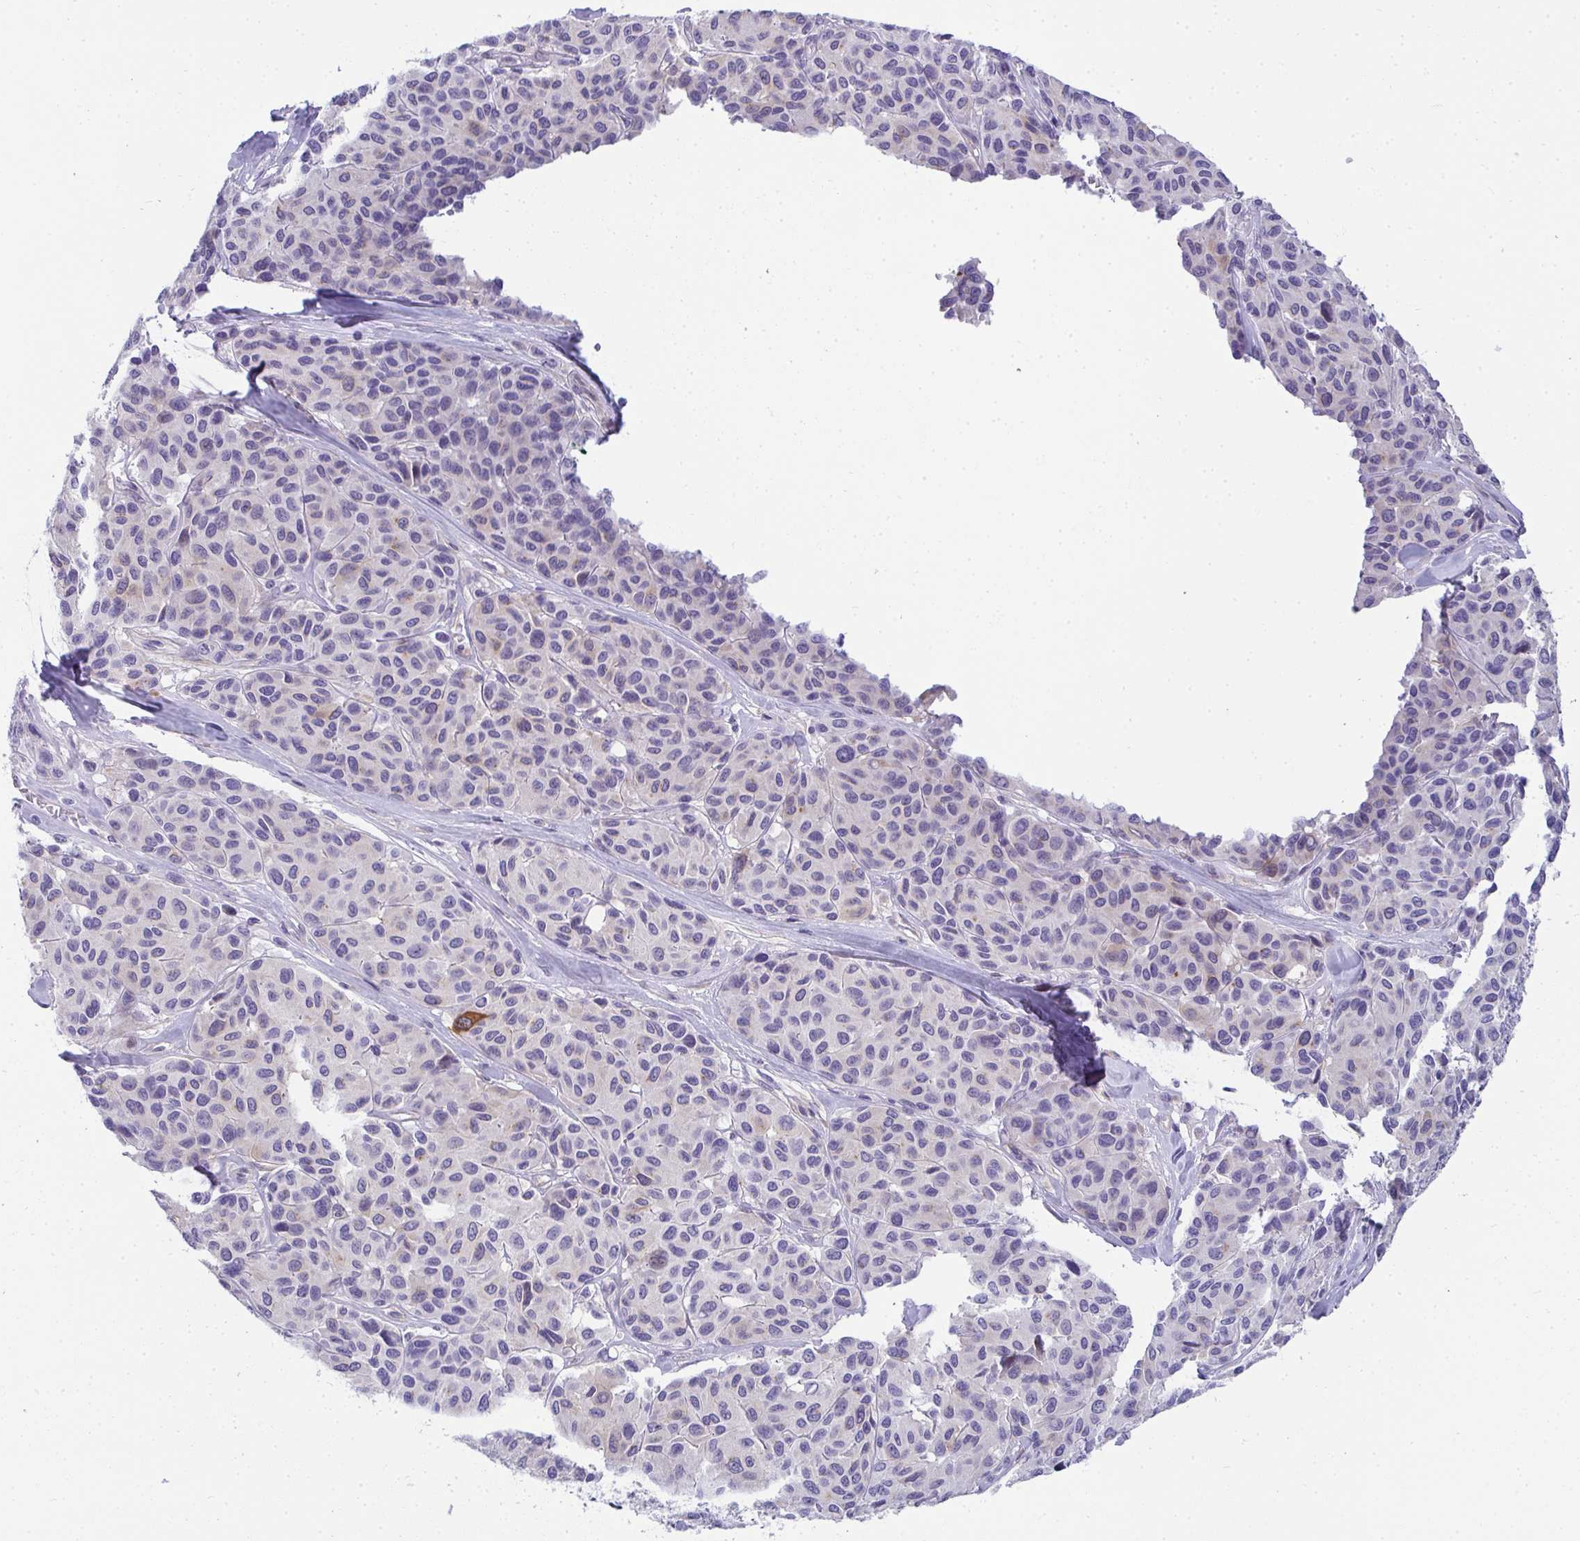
{"staining": {"intensity": "moderate", "quantity": "<25%", "location": "cytoplasmic/membranous"}, "tissue": "melanoma", "cell_type": "Tumor cells", "image_type": "cancer", "snomed": [{"axis": "morphology", "description": "Malignant melanoma, NOS"}, {"axis": "topography", "description": "Skin"}], "caption": "Moderate cytoplasmic/membranous expression for a protein is present in about <25% of tumor cells of melanoma using immunohistochemistry (IHC).", "gene": "AK5", "patient": {"sex": "female", "age": 66}}